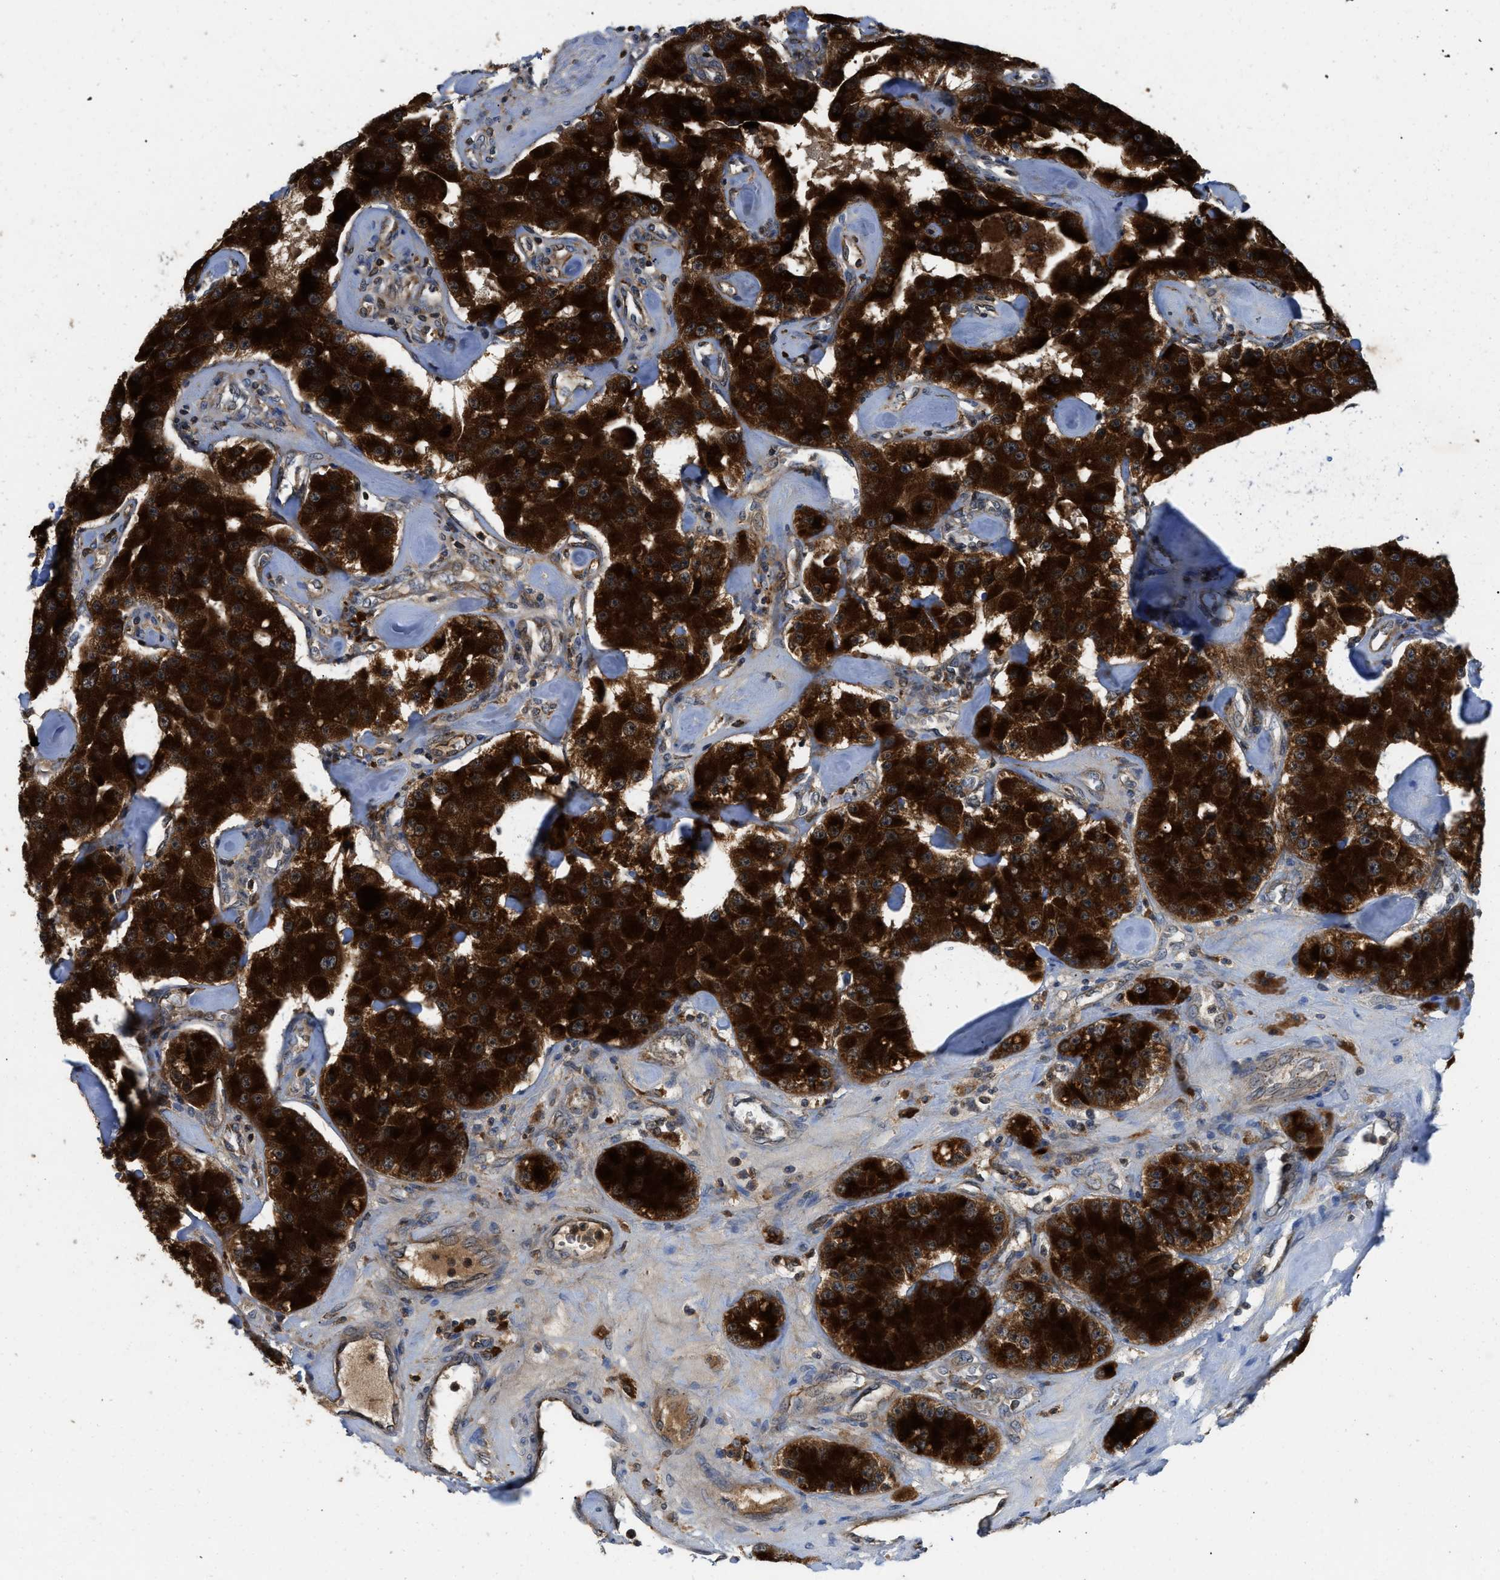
{"staining": {"intensity": "strong", "quantity": ">75%", "location": "cytoplasmic/membranous"}, "tissue": "carcinoid", "cell_type": "Tumor cells", "image_type": "cancer", "snomed": [{"axis": "morphology", "description": "Carcinoid, malignant, NOS"}, {"axis": "topography", "description": "Pancreas"}], "caption": "Immunohistochemistry histopathology image of carcinoid stained for a protein (brown), which reveals high levels of strong cytoplasmic/membranous staining in about >75% of tumor cells.", "gene": "ENPP4", "patient": {"sex": "male", "age": 41}}